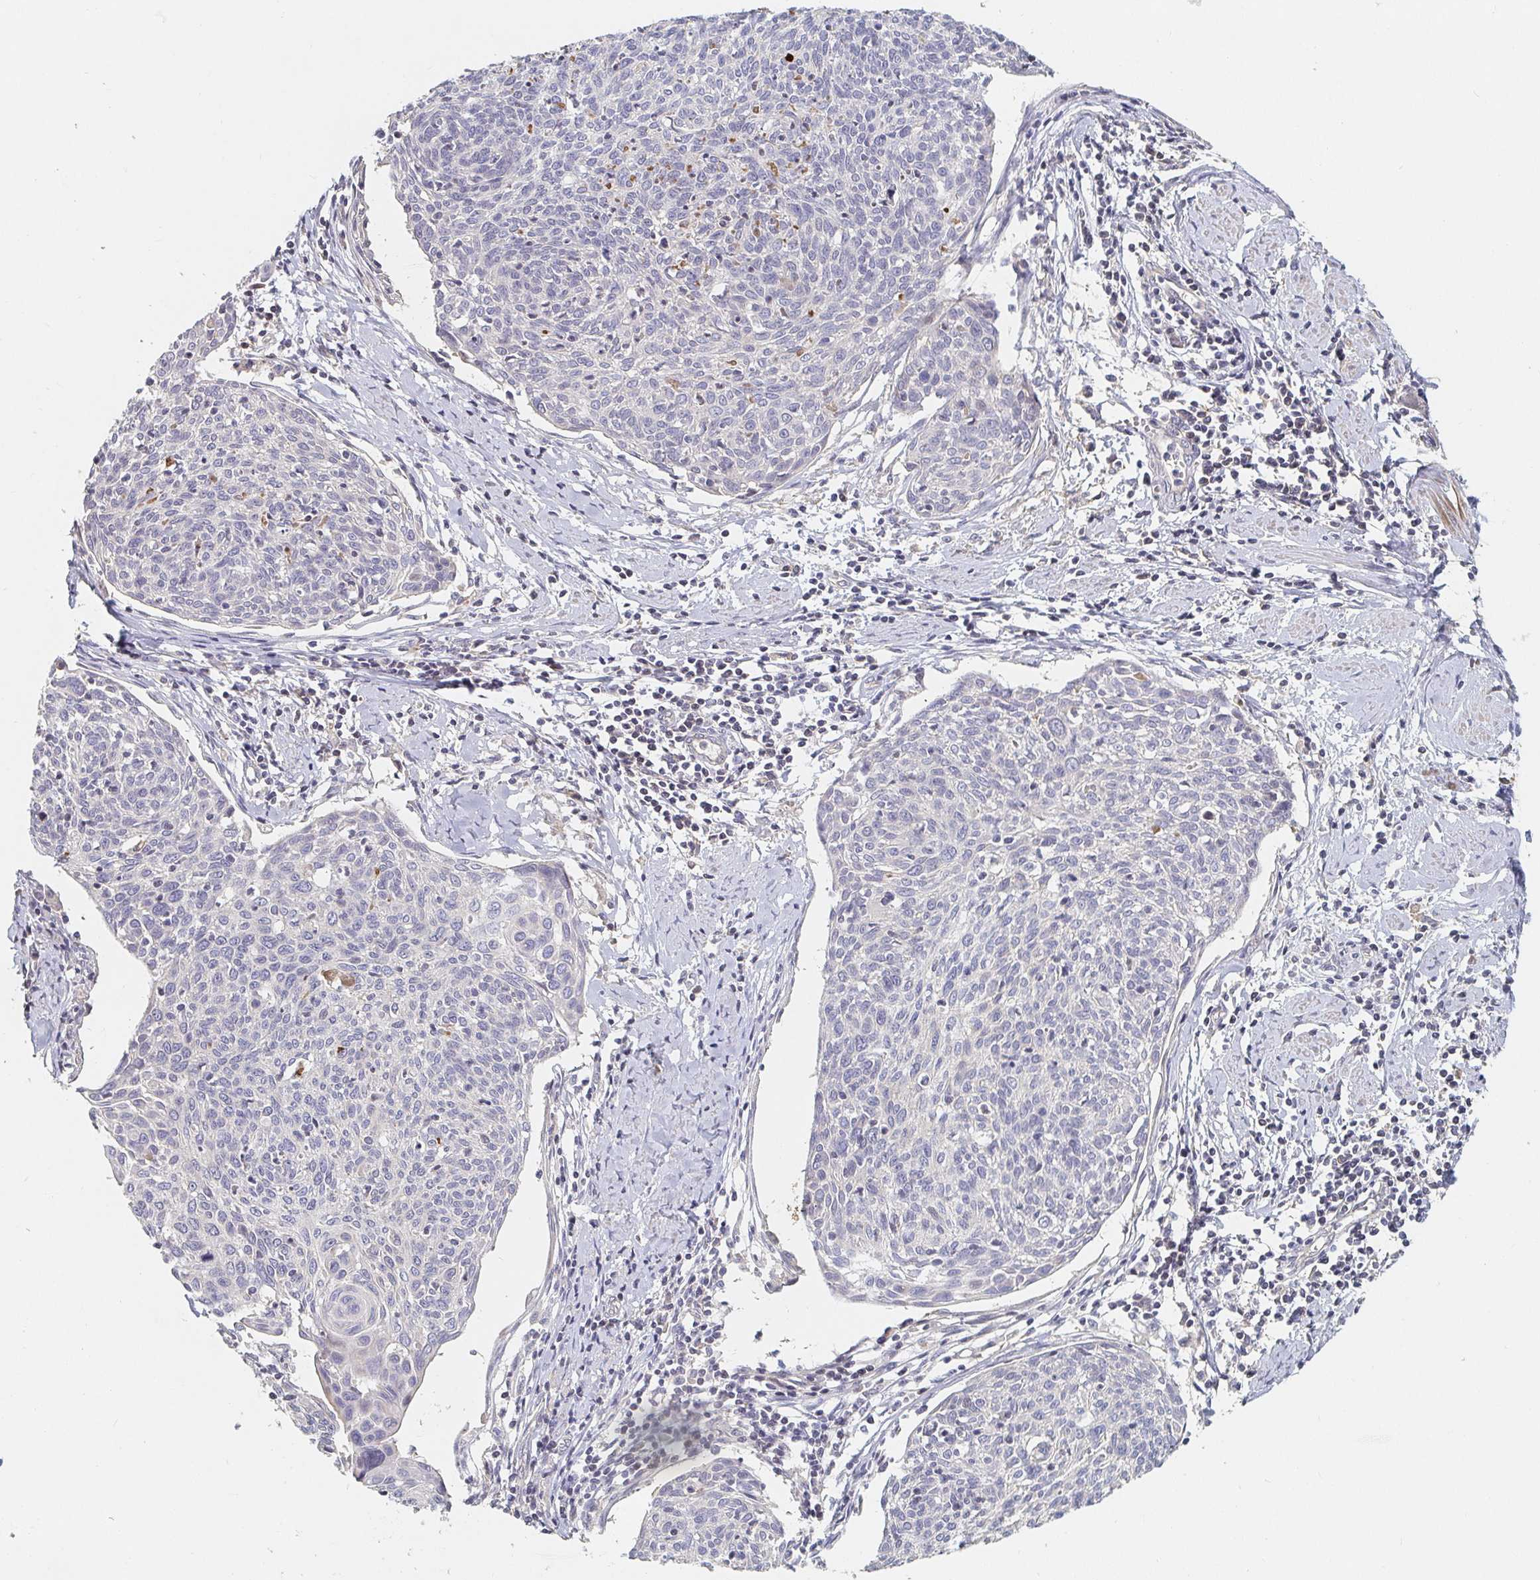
{"staining": {"intensity": "negative", "quantity": "none", "location": "none"}, "tissue": "cervical cancer", "cell_type": "Tumor cells", "image_type": "cancer", "snomed": [{"axis": "morphology", "description": "Squamous cell carcinoma, NOS"}, {"axis": "topography", "description": "Cervix"}], "caption": "This is an immunohistochemistry micrograph of cervical squamous cell carcinoma. There is no staining in tumor cells.", "gene": "NME9", "patient": {"sex": "female", "age": 49}}